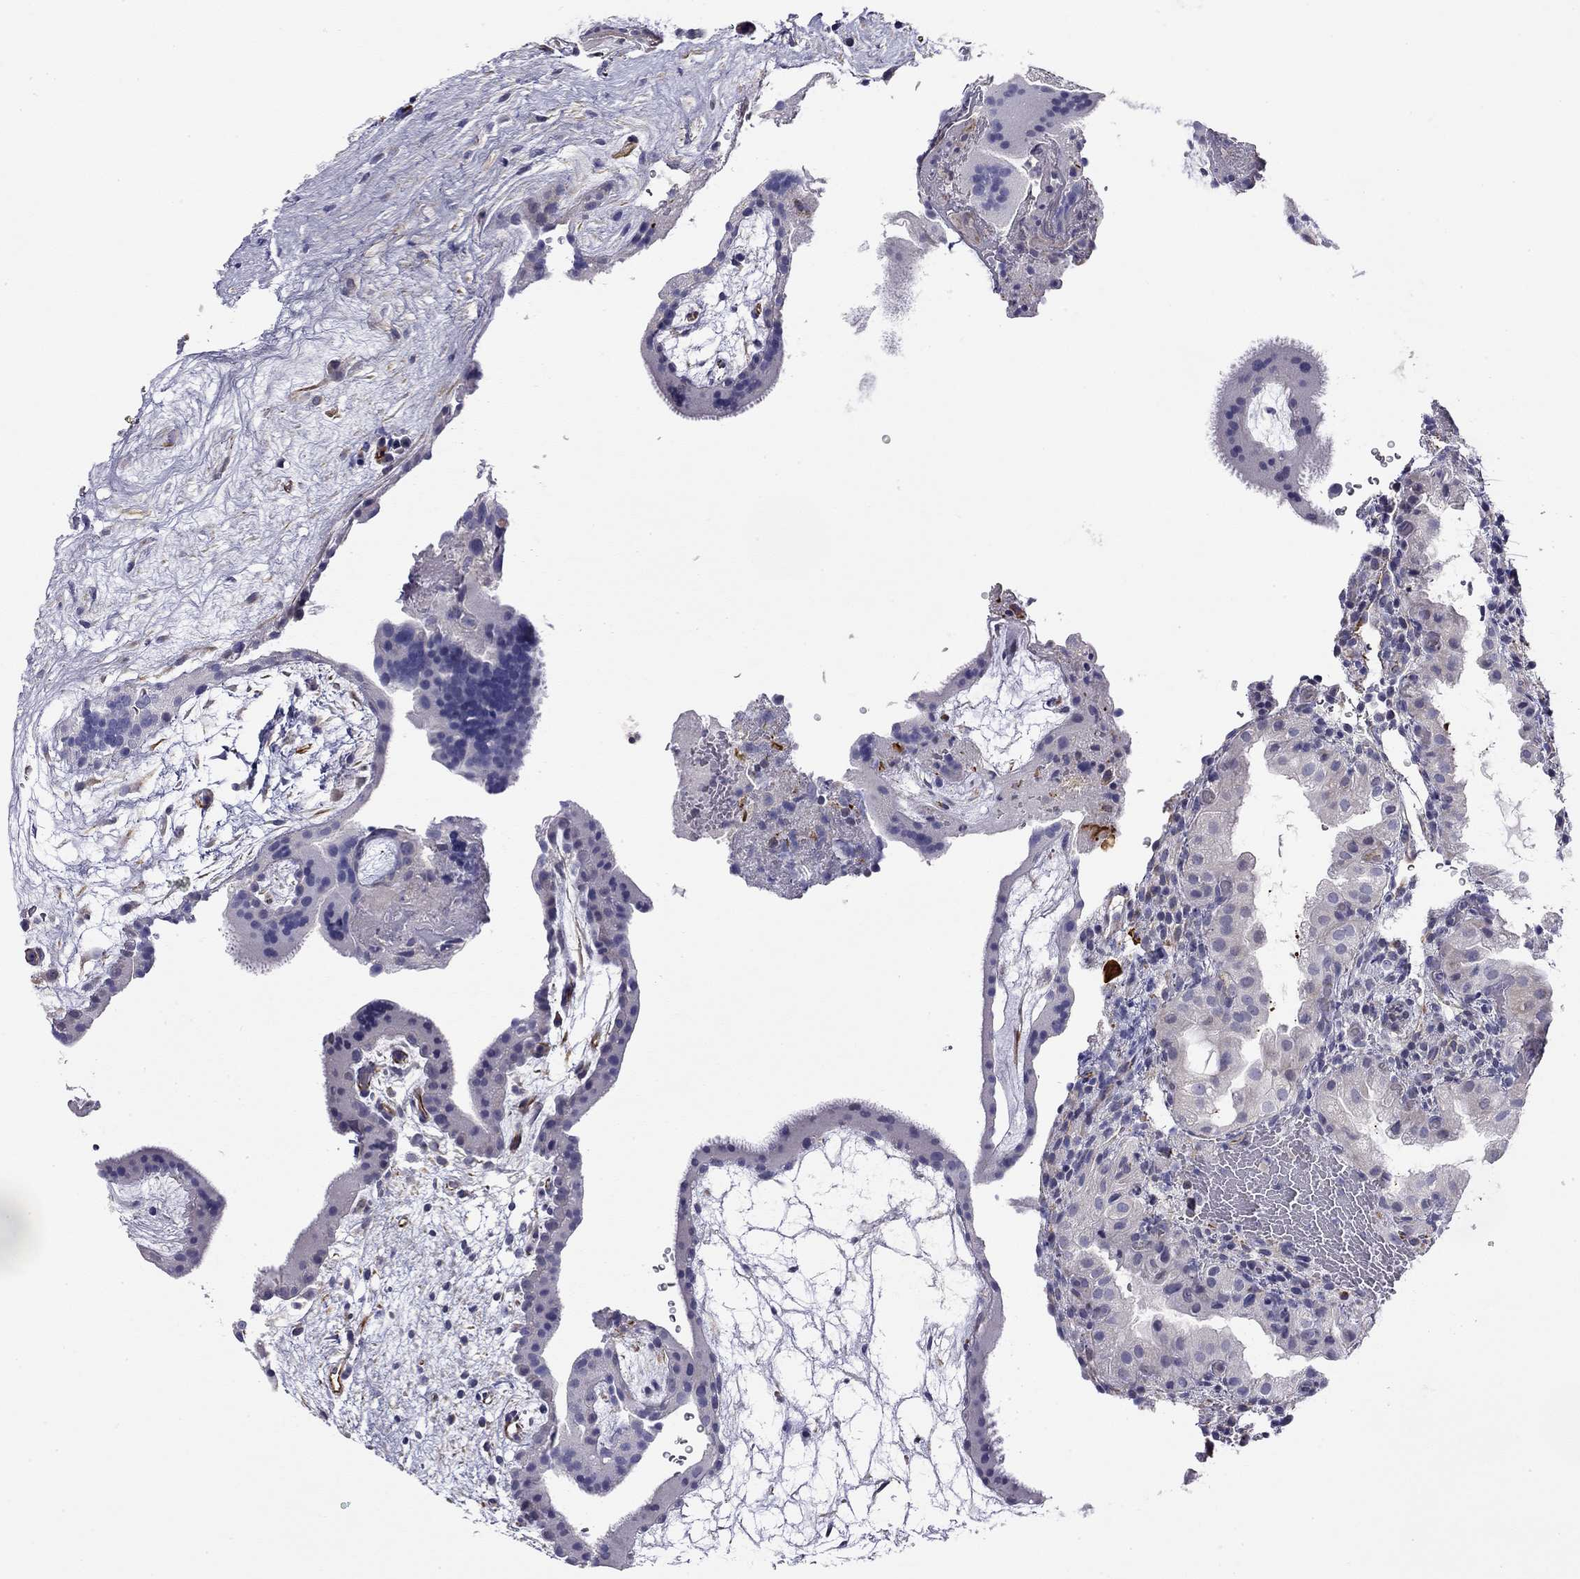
{"staining": {"intensity": "negative", "quantity": "none", "location": "none"}, "tissue": "placenta", "cell_type": "Decidual cells", "image_type": "normal", "snomed": [{"axis": "morphology", "description": "Normal tissue, NOS"}, {"axis": "topography", "description": "Placenta"}], "caption": "Photomicrograph shows no significant protein expression in decidual cells of normal placenta. (DAB (3,3'-diaminobenzidine) immunohistochemistry, high magnification).", "gene": "RTL1", "patient": {"sex": "female", "age": 19}}